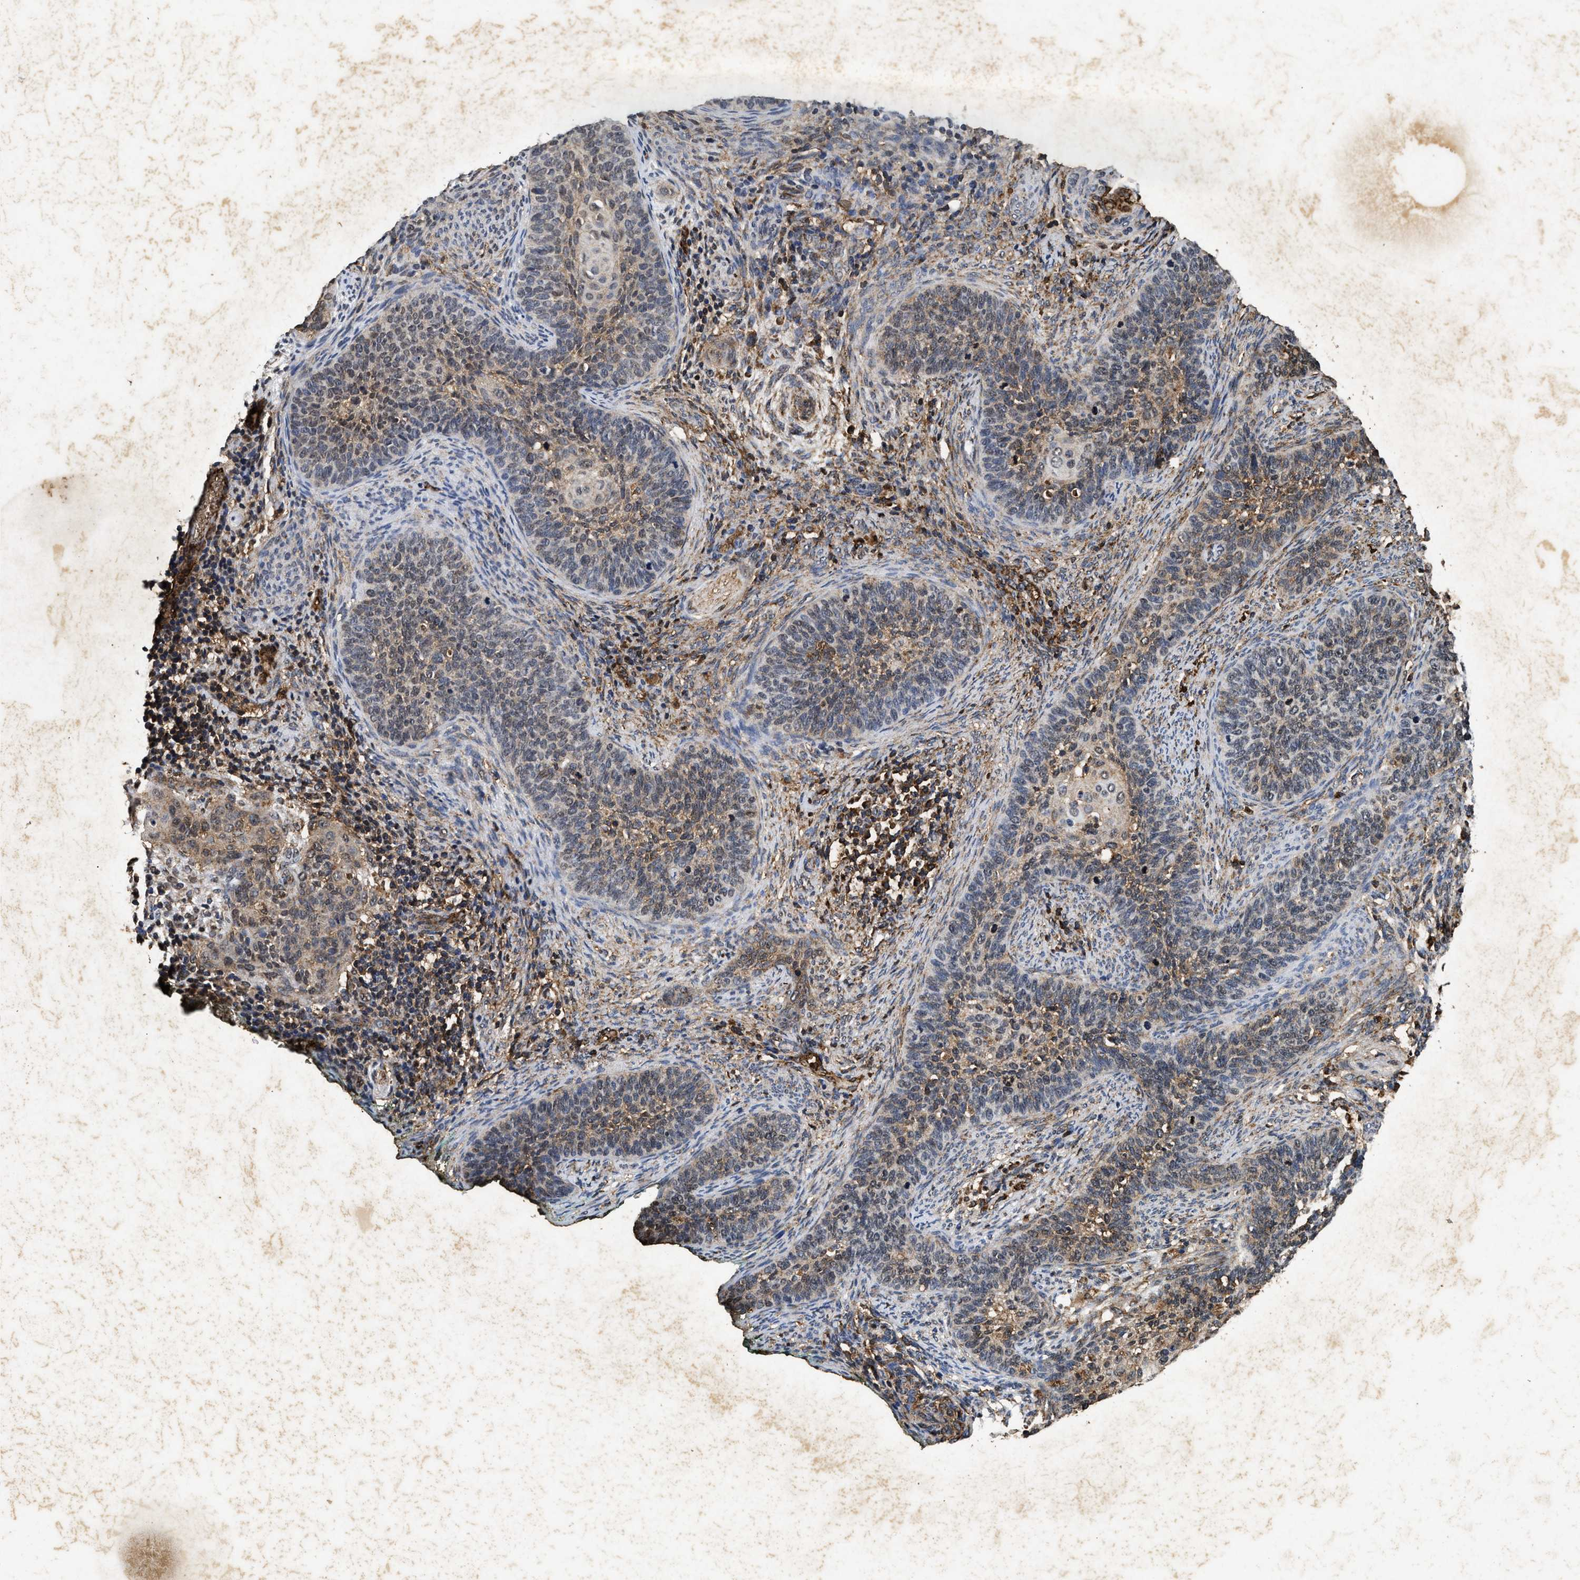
{"staining": {"intensity": "weak", "quantity": "<25%", "location": "nuclear"}, "tissue": "cervical cancer", "cell_type": "Tumor cells", "image_type": "cancer", "snomed": [{"axis": "morphology", "description": "Squamous cell carcinoma, NOS"}, {"axis": "topography", "description": "Cervix"}], "caption": "High power microscopy image of an IHC image of cervical squamous cell carcinoma, revealing no significant positivity in tumor cells. Brightfield microscopy of IHC stained with DAB (3,3'-diaminobenzidine) (brown) and hematoxylin (blue), captured at high magnification.", "gene": "ACOX1", "patient": {"sex": "female", "age": 33}}